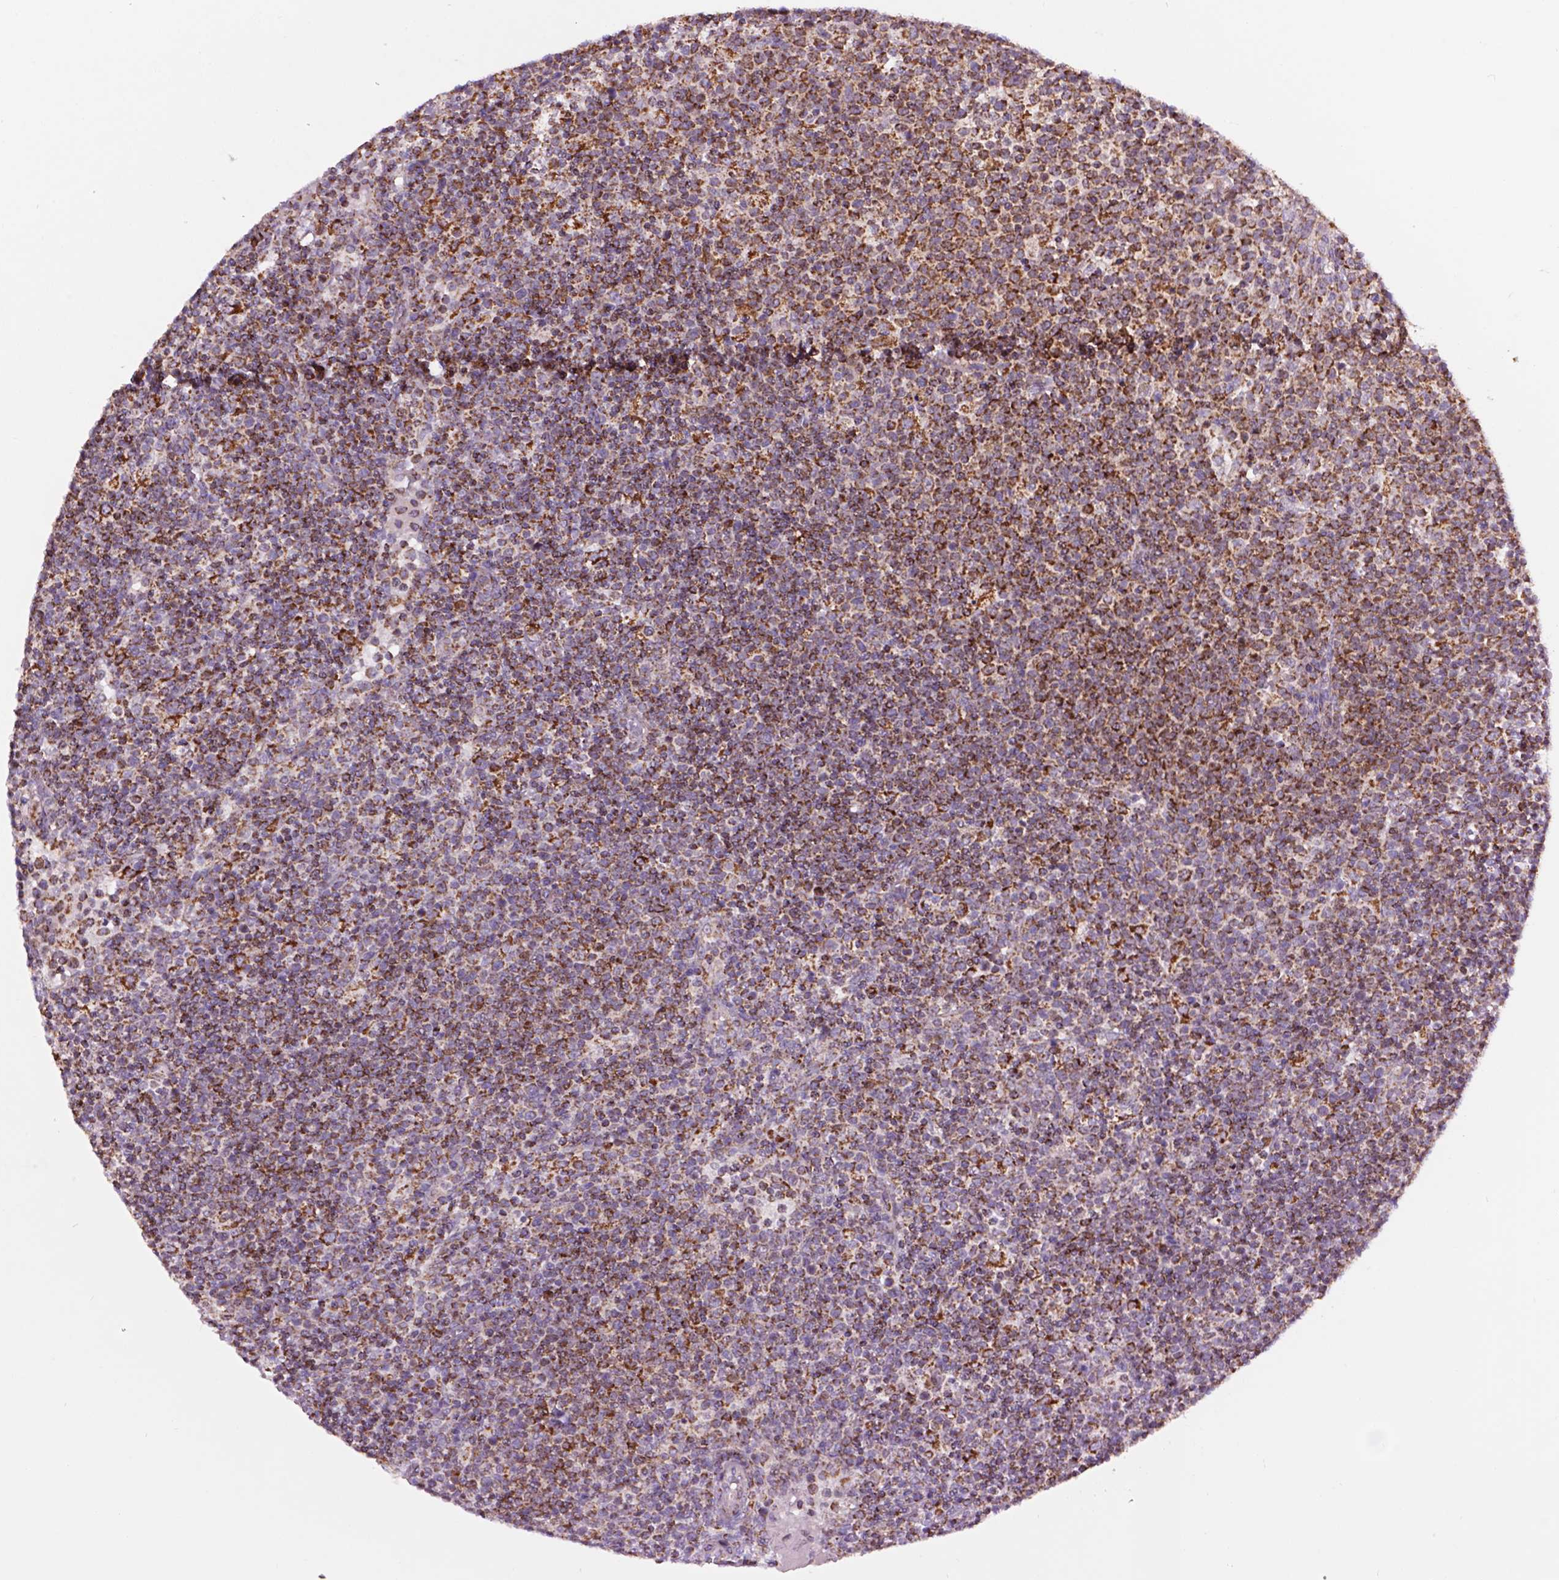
{"staining": {"intensity": "strong", "quantity": "25%-75%", "location": "cytoplasmic/membranous"}, "tissue": "lymphoma", "cell_type": "Tumor cells", "image_type": "cancer", "snomed": [{"axis": "morphology", "description": "Malignant lymphoma, non-Hodgkin's type, High grade"}, {"axis": "topography", "description": "Lymph node"}], "caption": "The histopathology image reveals staining of lymphoma, revealing strong cytoplasmic/membranous protein expression (brown color) within tumor cells. (brown staining indicates protein expression, while blue staining denotes nuclei).", "gene": "PYCR3", "patient": {"sex": "male", "age": 61}}